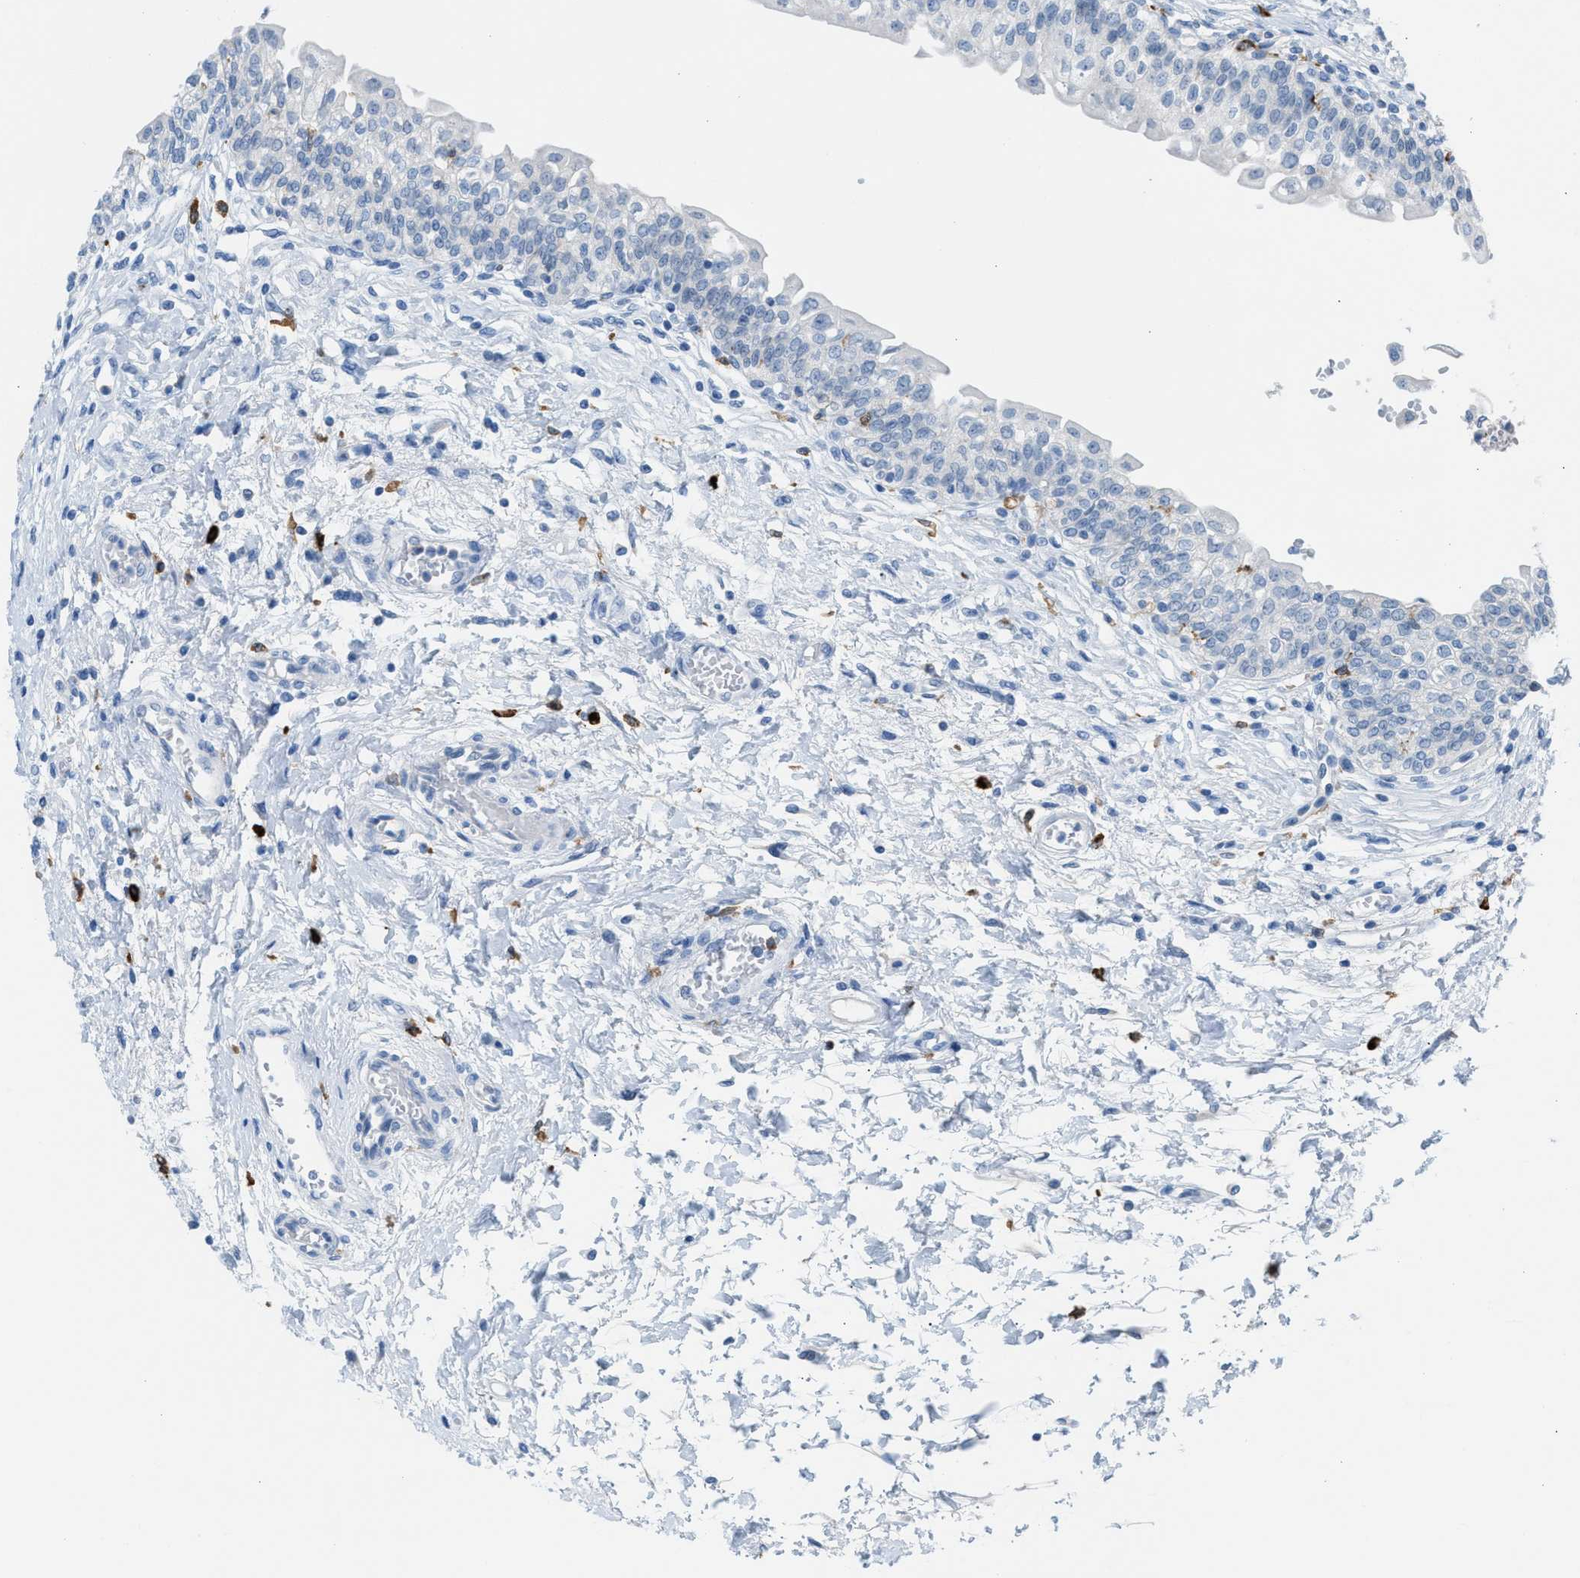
{"staining": {"intensity": "negative", "quantity": "none", "location": "none"}, "tissue": "urinary bladder", "cell_type": "Urothelial cells", "image_type": "normal", "snomed": [{"axis": "morphology", "description": "Normal tissue, NOS"}, {"axis": "topography", "description": "Urinary bladder"}], "caption": "The immunohistochemistry photomicrograph has no significant expression in urothelial cells of urinary bladder.", "gene": "CLEC10A", "patient": {"sex": "male", "age": 55}}